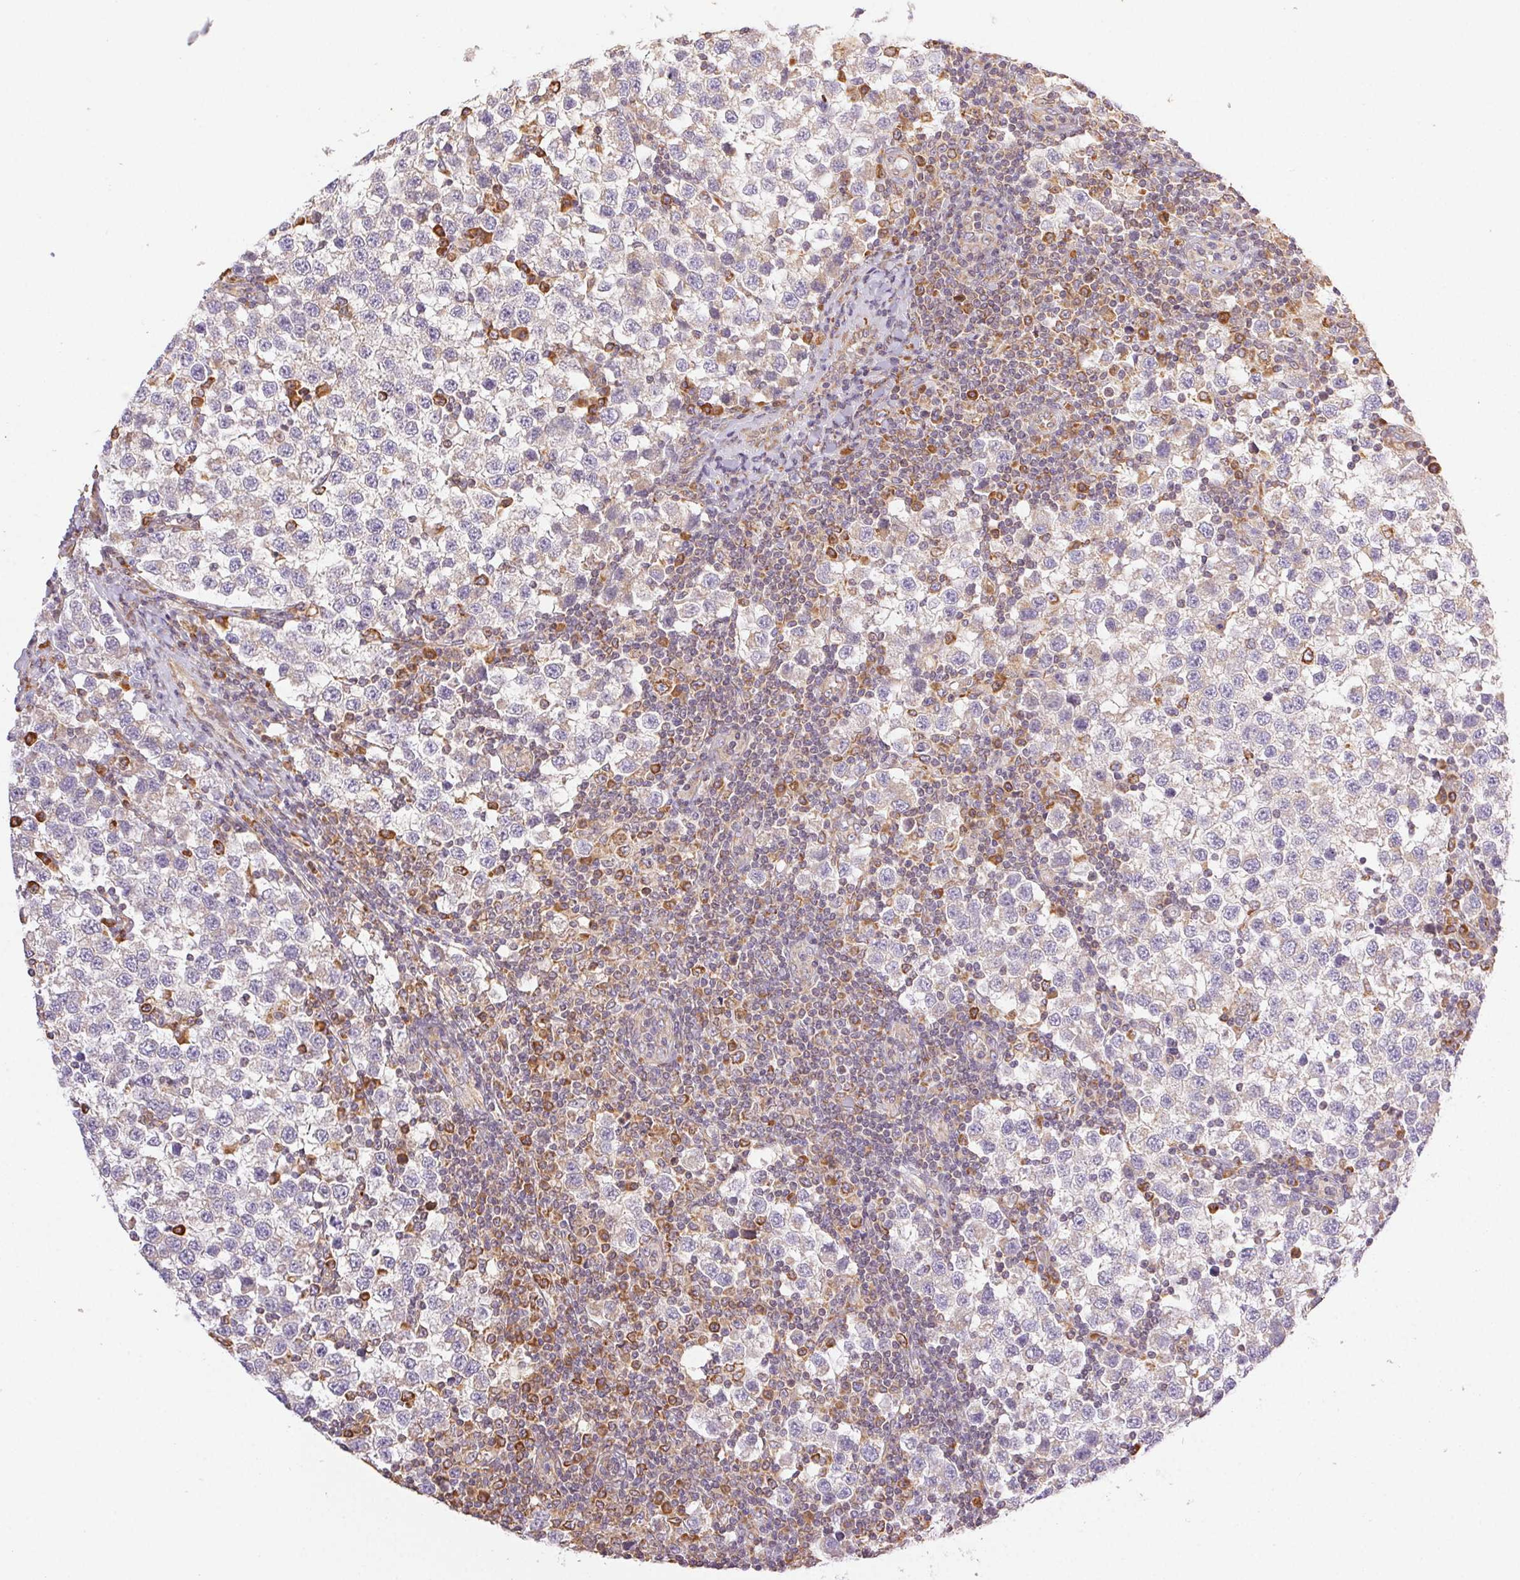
{"staining": {"intensity": "negative", "quantity": "none", "location": "none"}, "tissue": "testis cancer", "cell_type": "Tumor cells", "image_type": "cancer", "snomed": [{"axis": "morphology", "description": "Seminoma, NOS"}, {"axis": "topography", "description": "Testis"}], "caption": "Immunohistochemistry (IHC) photomicrograph of human testis seminoma stained for a protein (brown), which shows no positivity in tumor cells.", "gene": "ENTREP1", "patient": {"sex": "male", "age": 34}}